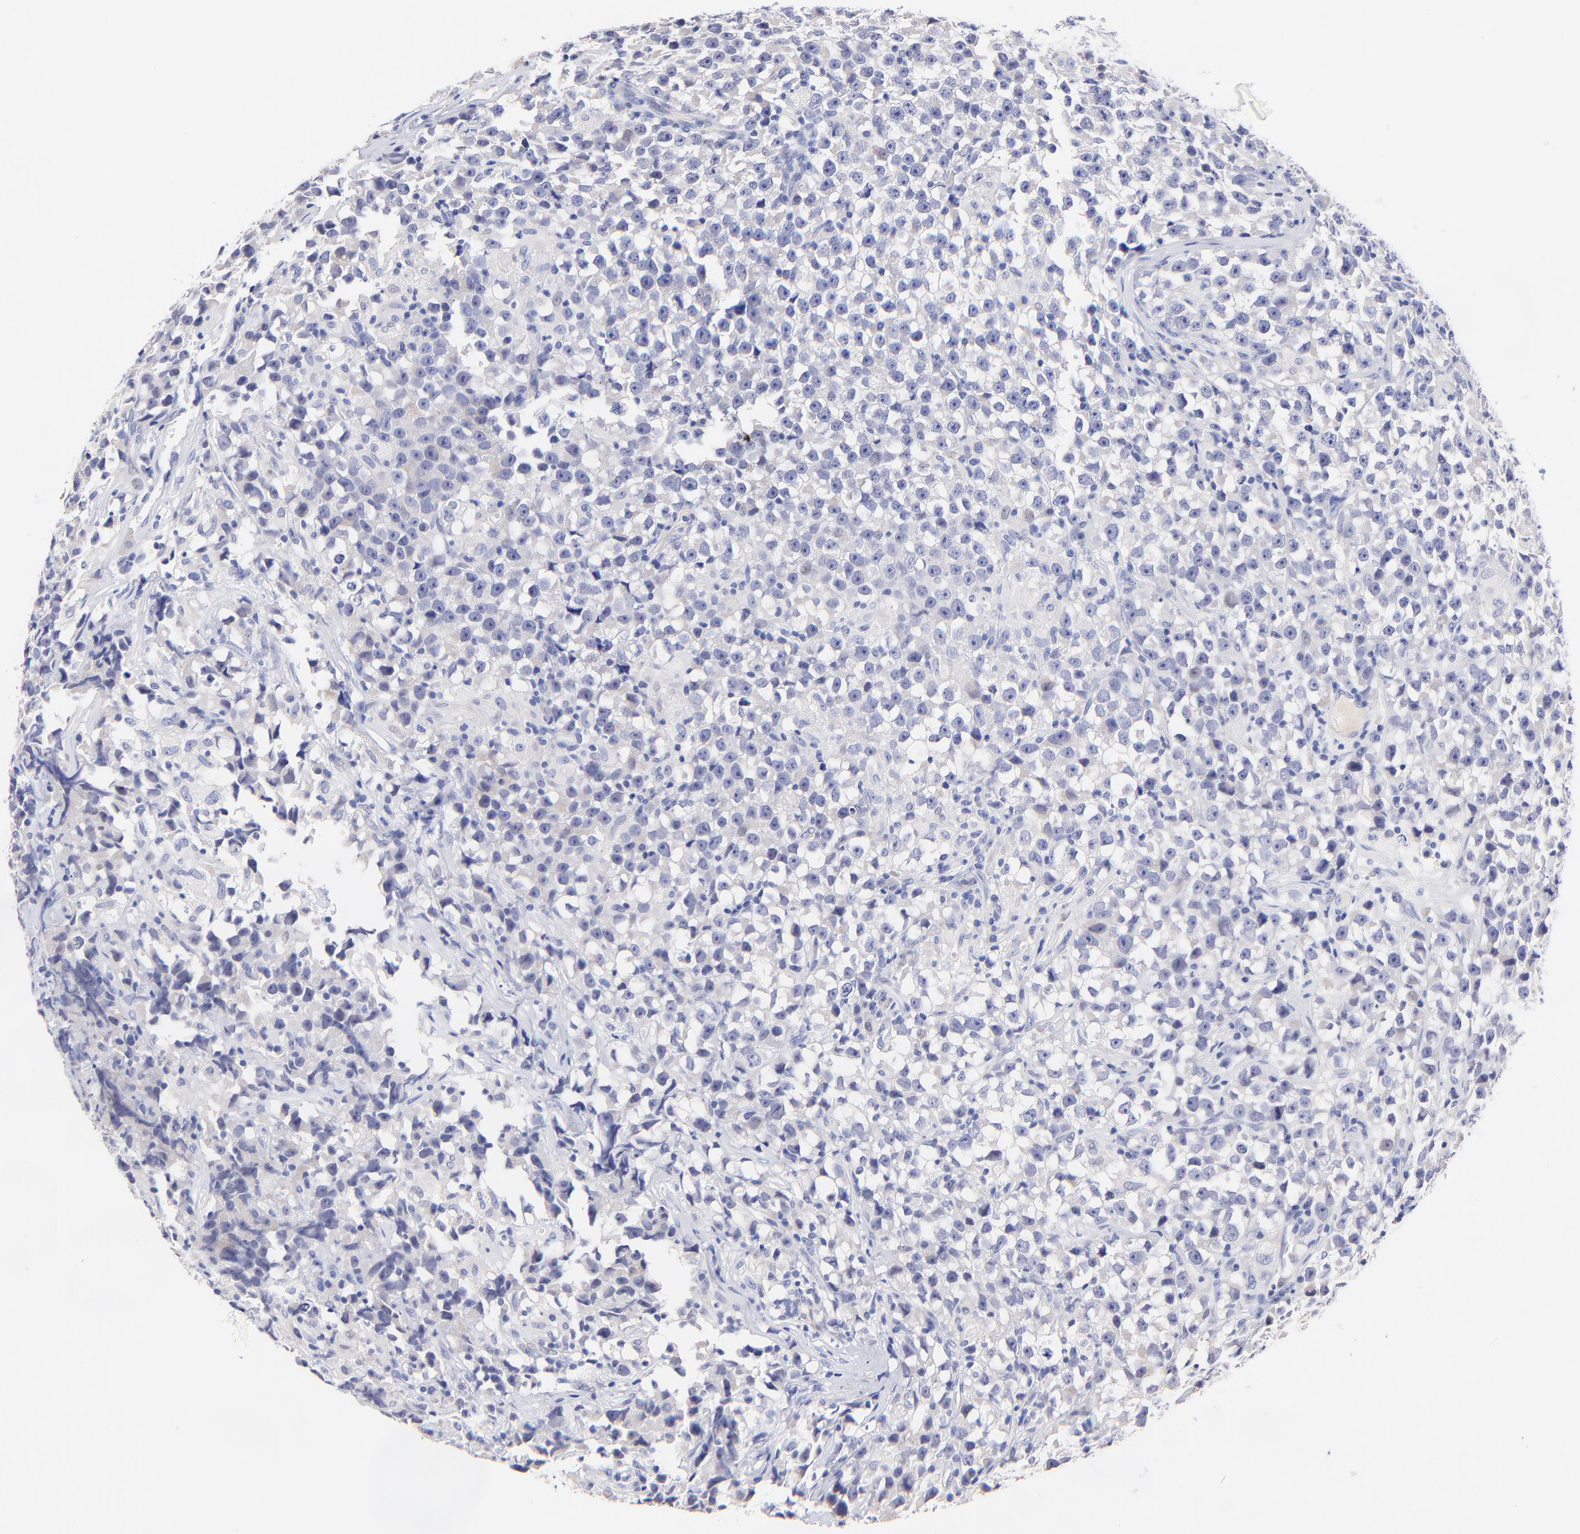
{"staining": {"intensity": "negative", "quantity": "none", "location": "none"}, "tissue": "testis cancer", "cell_type": "Tumor cells", "image_type": "cancer", "snomed": [{"axis": "morphology", "description": "Seminoma, NOS"}, {"axis": "topography", "description": "Testis"}], "caption": "An image of human testis seminoma is negative for staining in tumor cells. Brightfield microscopy of immunohistochemistry stained with DAB (brown) and hematoxylin (blue), captured at high magnification.", "gene": "RAB3A", "patient": {"sex": "male", "age": 33}}